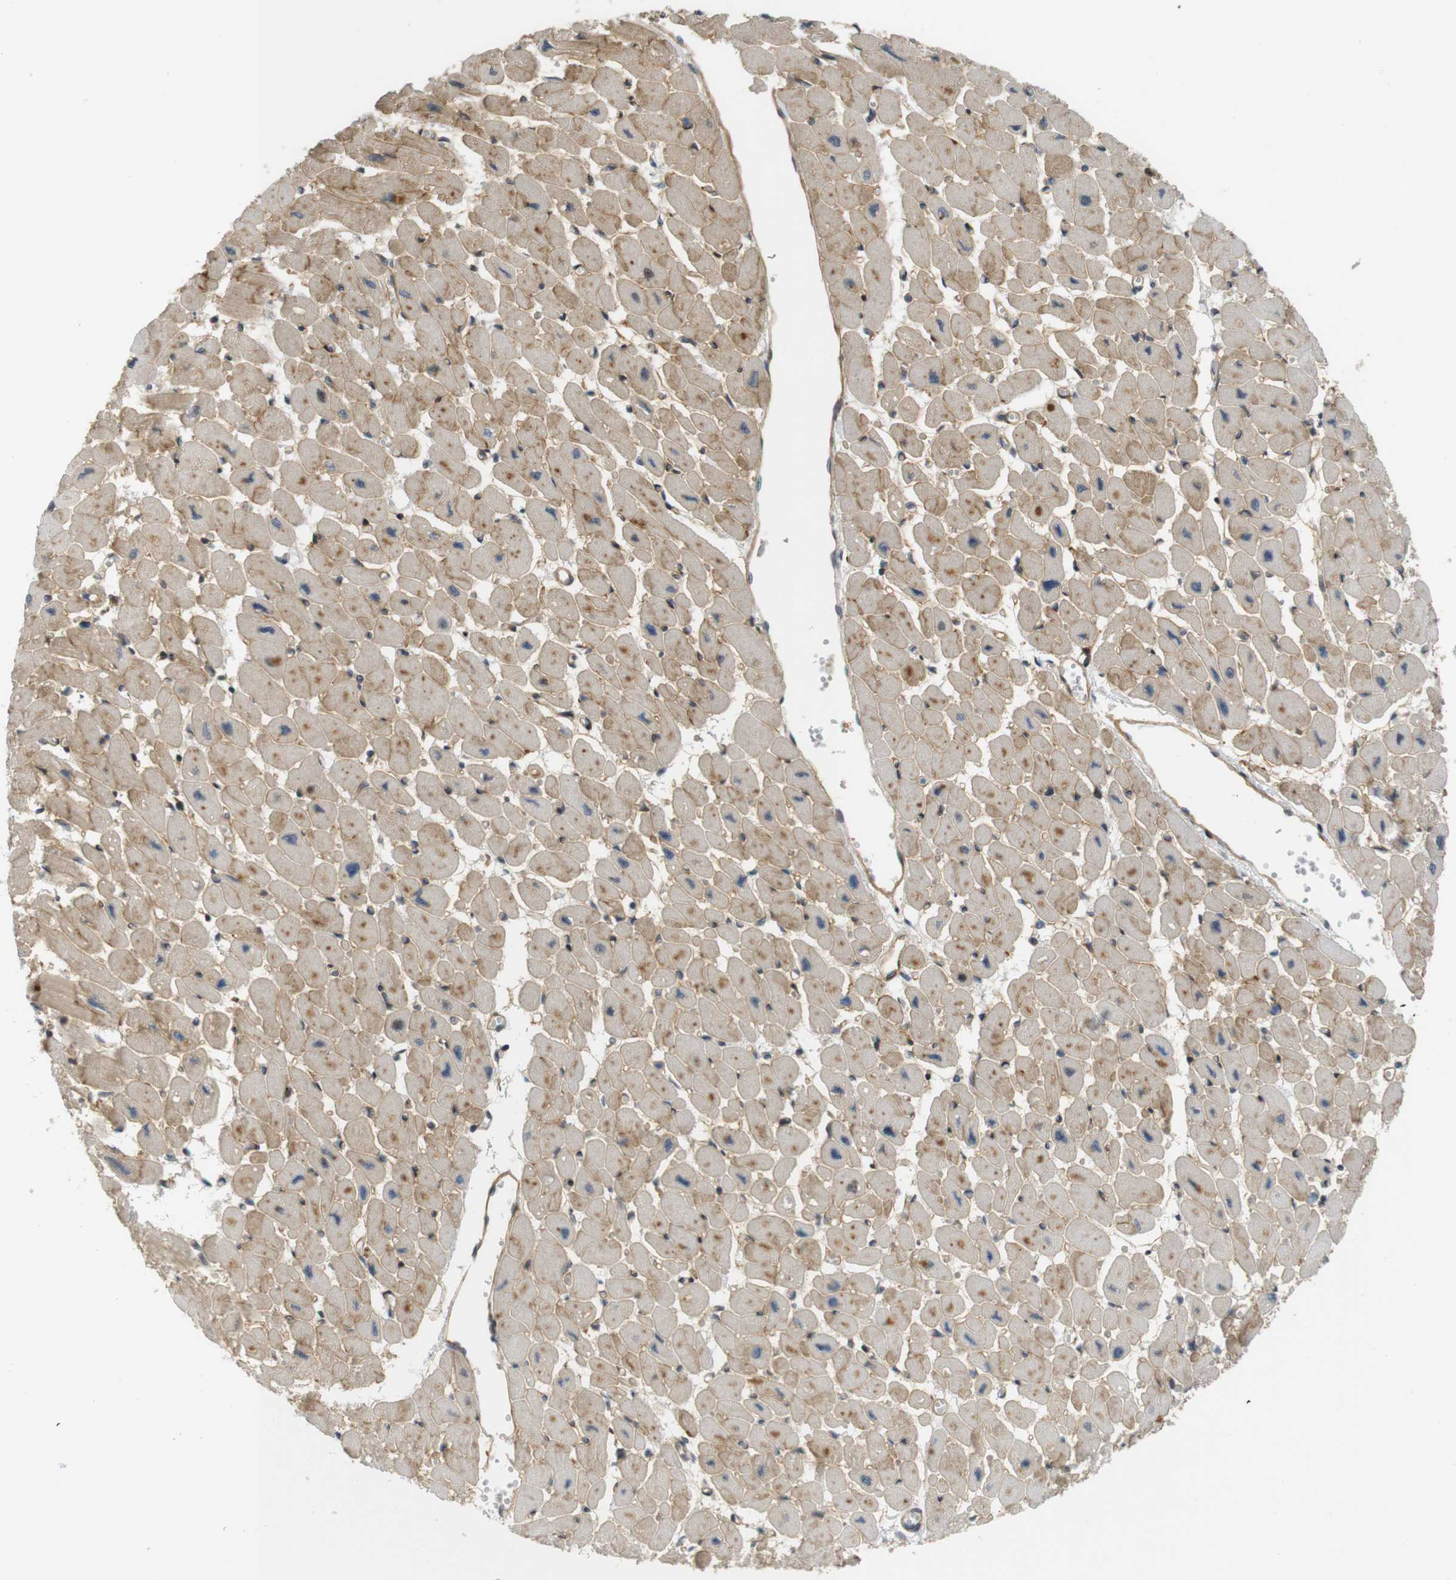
{"staining": {"intensity": "moderate", "quantity": "25%-75%", "location": "cytoplasmic/membranous"}, "tissue": "heart muscle", "cell_type": "Cardiomyocytes", "image_type": "normal", "snomed": [{"axis": "morphology", "description": "Normal tissue, NOS"}, {"axis": "topography", "description": "Heart"}], "caption": "A micrograph showing moderate cytoplasmic/membranous staining in about 25%-75% of cardiomyocytes in unremarkable heart muscle, as visualized by brown immunohistochemical staining.", "gene": "TSPAN9", "patient": {"sex": "female", "age": 54}}